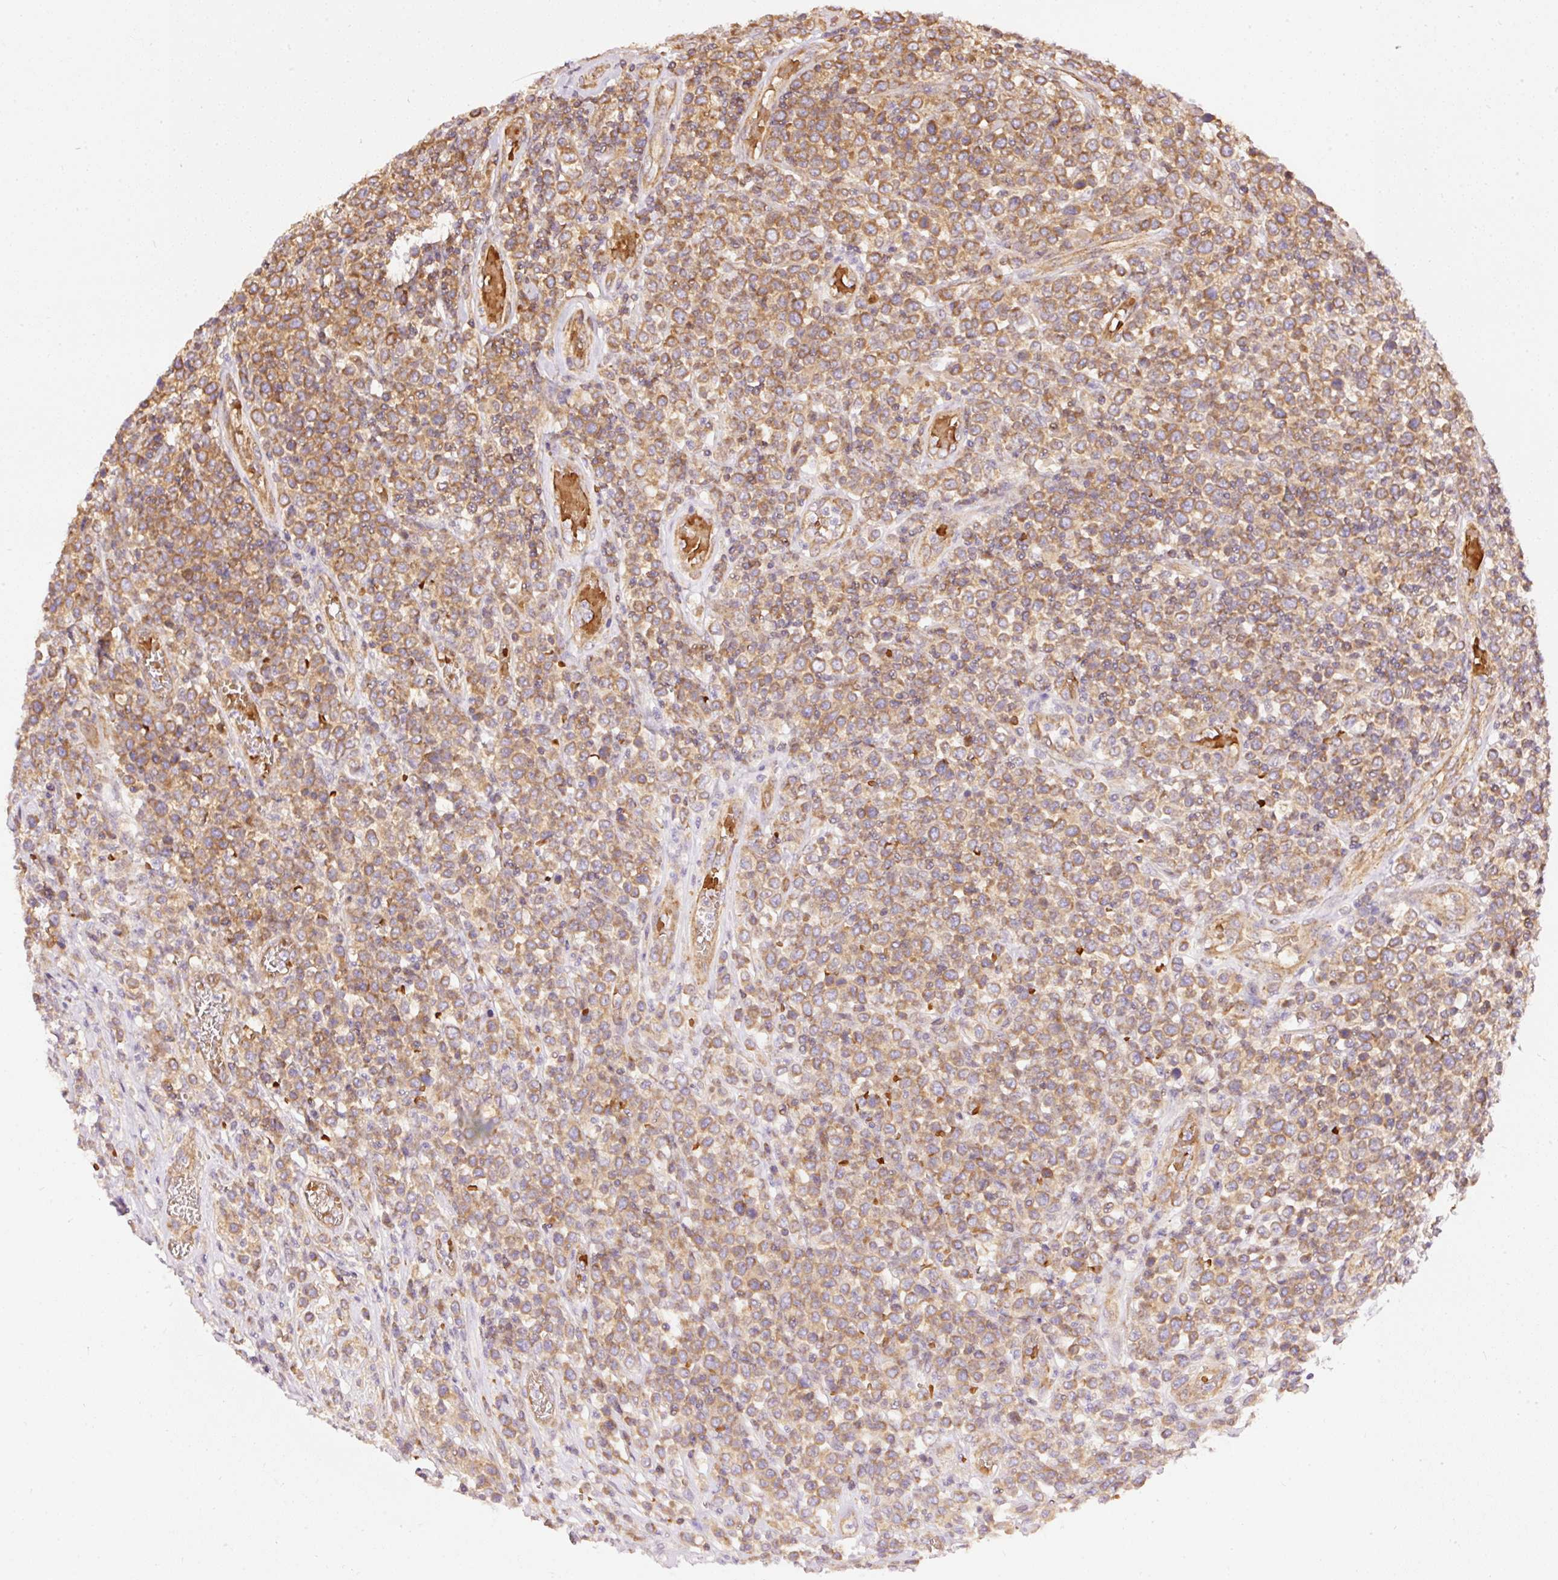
{"staining": {"intensity": "moderate", "quantity": ">75%", "location": "cytoplasmic/membranous"}, "tissue": "lymphoma", "cell_type": "Tumor cells", "image_type": "cancer", "snomed": [{"axis": "morphology", "description": "Malignant lymphoma, non-Hodgkin's type, High grade"}, {"axis": "topography", "description": "Soft tissue"}], "caption": "The histopathology image shows staining of high-grade malignant lymphoma, non-Hodgkin's type, revealing moderate cytoplasmic/membranous protein staining (brown color) within tumor cells.", "gene": "ADCY4", "patient": {"sex": "female", "age": 56}}